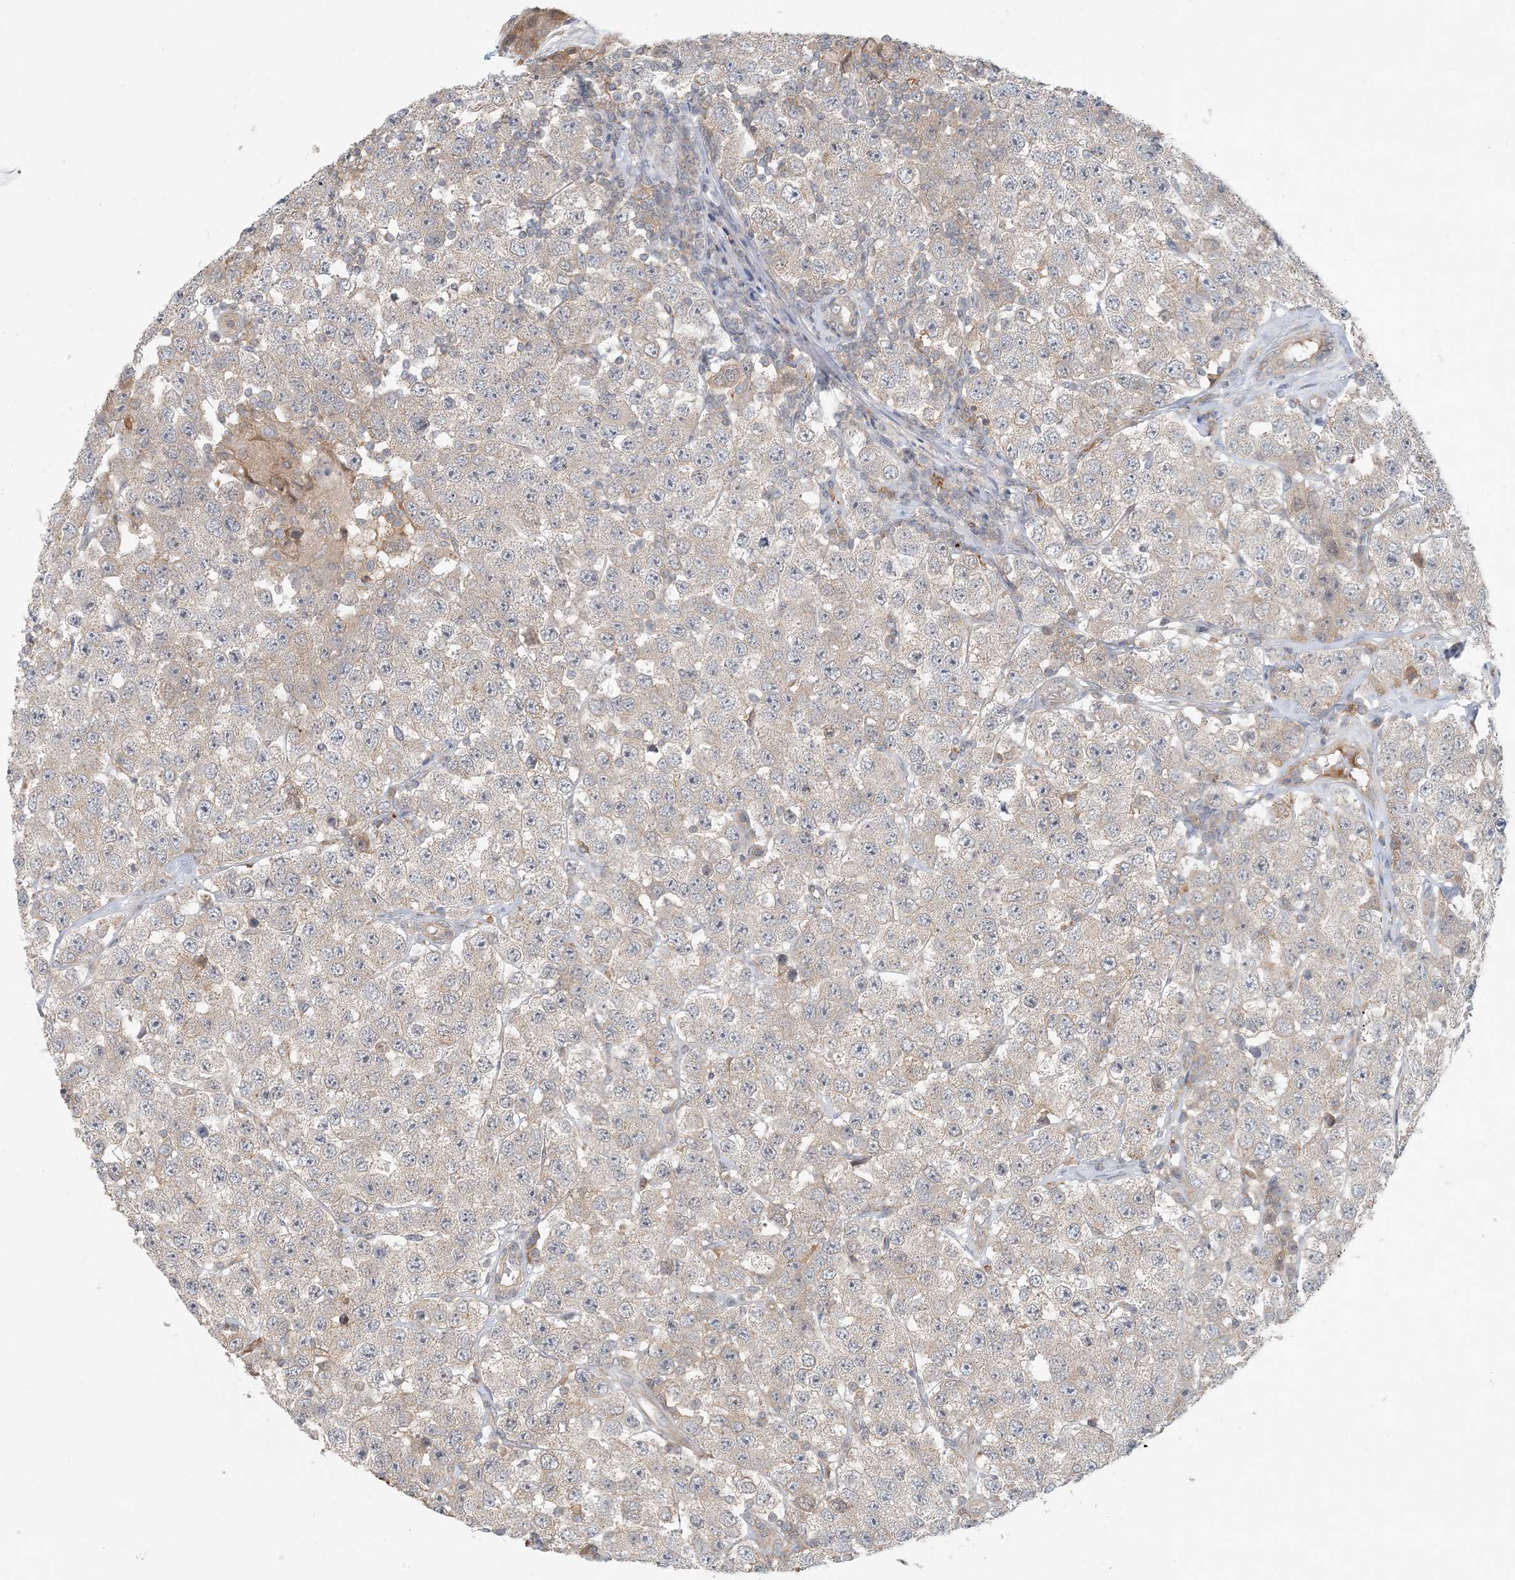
{"staining": {"intensity": "weak", "quantity": "25%-75%", "location": "cytoplasmic/membranous"}, "tissue": "testis cancer", "cell_type": "Tumor cells", "image_type": "cancer", "snomed": [{"axis": "morphology", "description": "Seminoma, NOS"}, {"axis": "topography", "description": "Testis"}], "caption": "Brown immunohistochemical staining in human testis cancer demonstrates weak cytoplasmic/membranous expression in approximately 25%-75% of tumor cells.", "gene": "OBI1", "patient": {"sex": "male", "age": 28}}